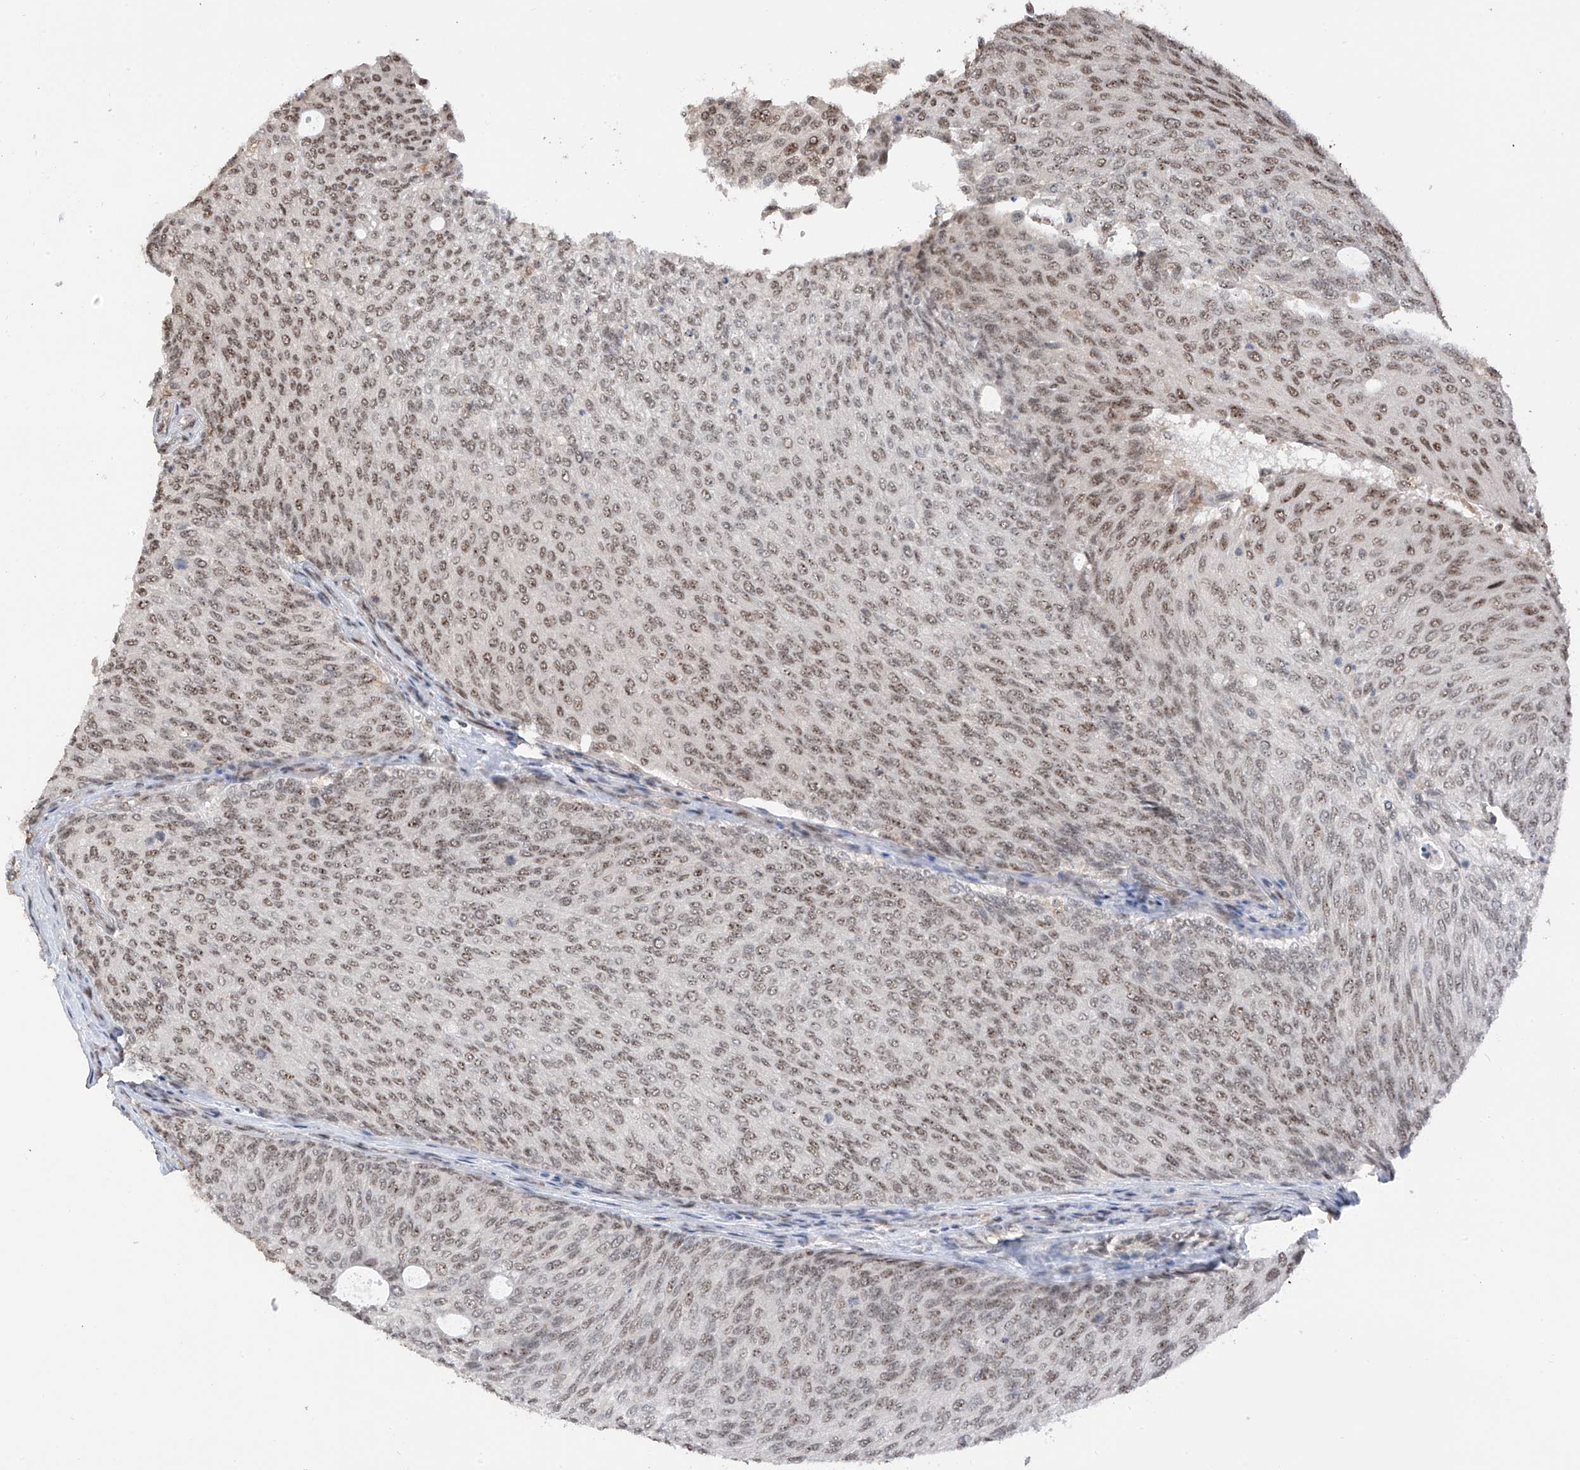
{"staining": {"intensity": "moderate", "quantity": ">75%", "location": "nuclear"}, "tissue": "urothelial cancer", "cell_type": "Tumor cells", "image_type": "cancer", "snomed": [{"axis": "morphology", "description": "Urothelial carcinoma, Low grade"}, {"axis": "topography", "description": "Urinary bladder"}], "caption": "A medium amount of moderate nuclear staining is present in about >75% of tumor cells in urothelial cancer tissue. Using DAB (brown) and hematoxylin (blue) stains, captured at high magnification using brightfield microscopy.", "gene": "C1orf131", "patient": {"sex": "female", "age": 79}}